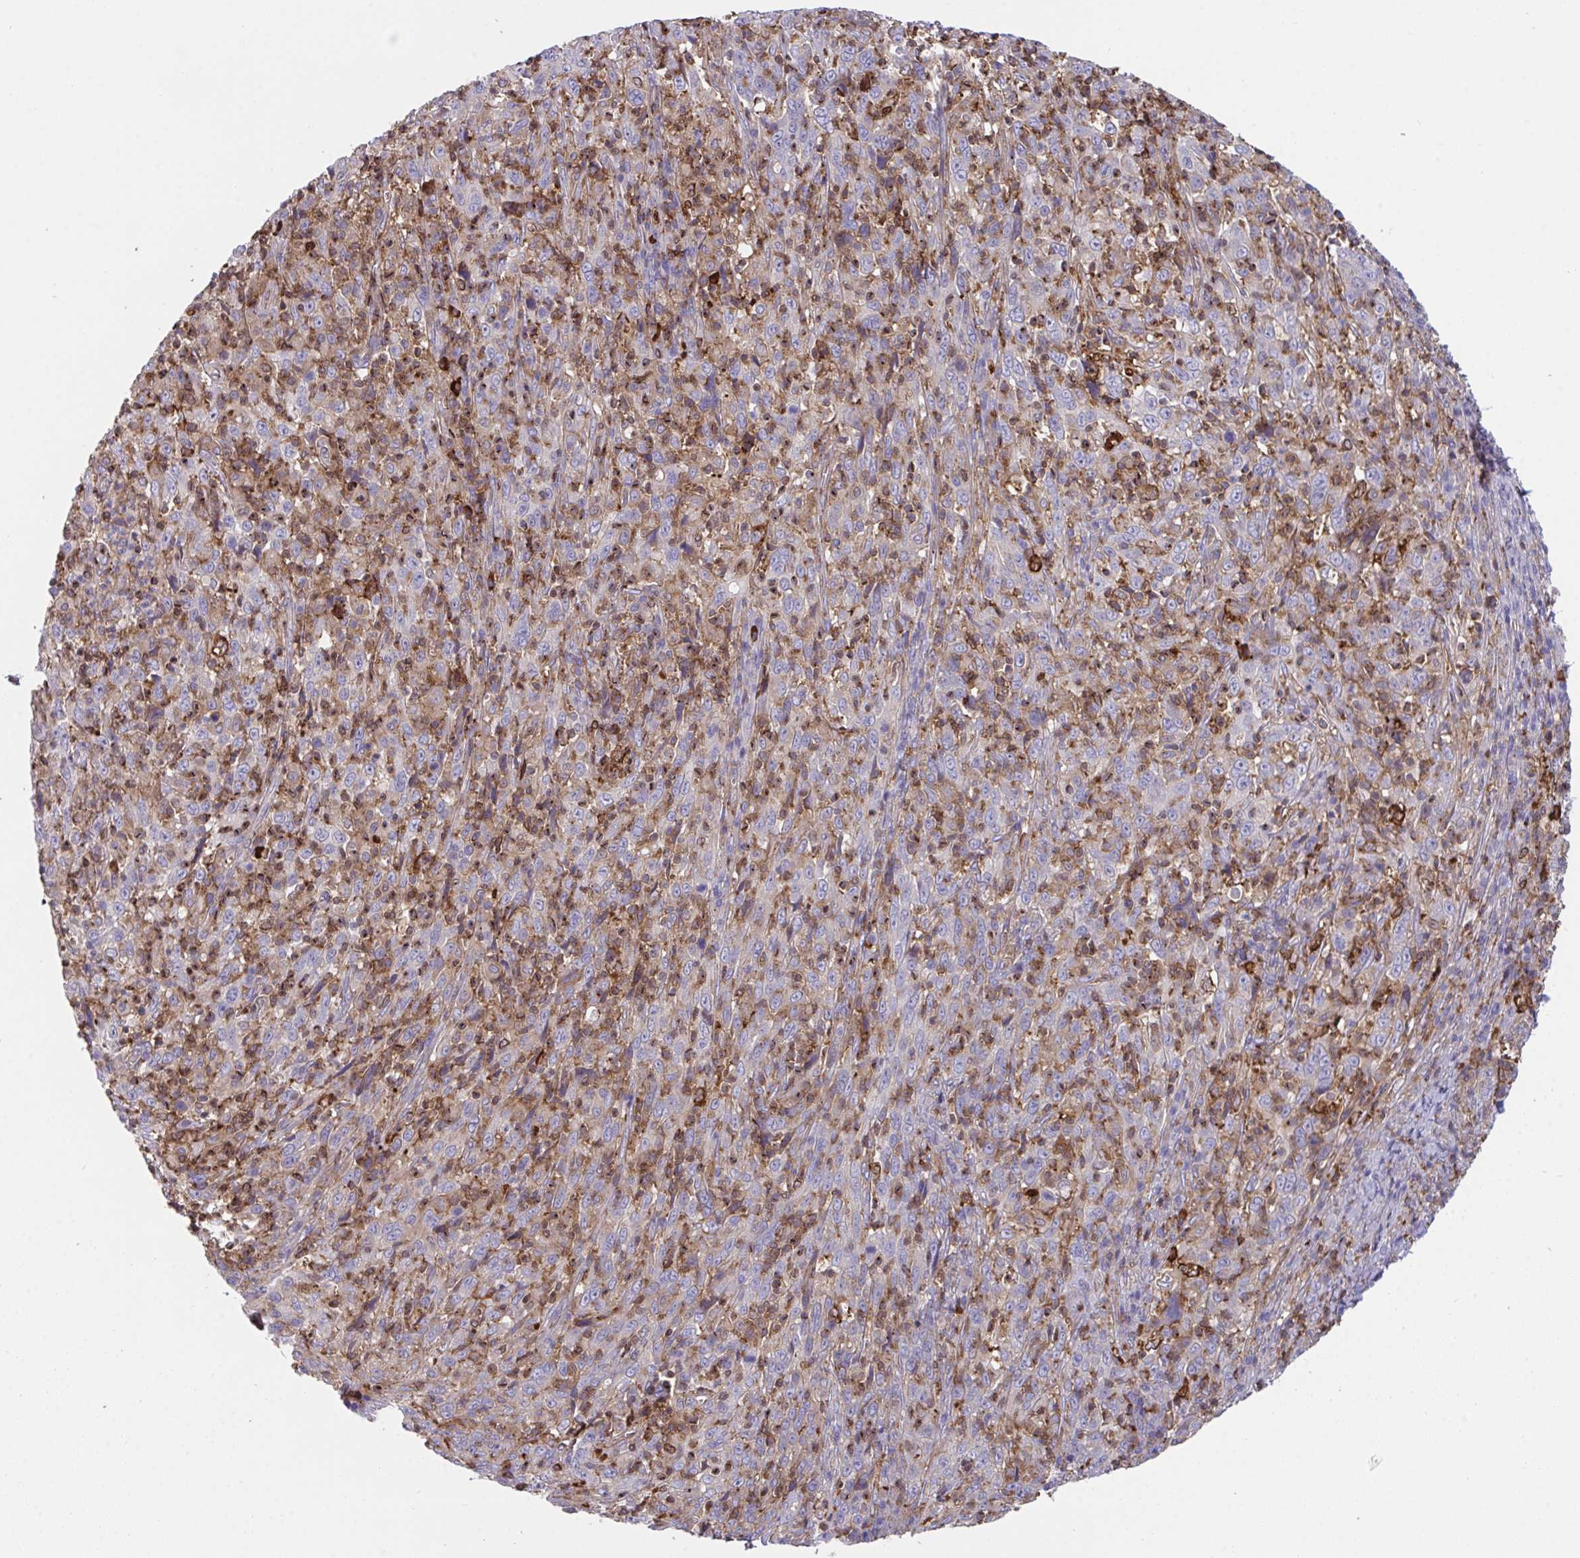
{"staining": {"intensity": "negative", "quantity": "none", "location": "none"}, "tissue": "cervical cancer", "cell_type": "Tumor cells", "image_type": "cancer", "snomed": [{"axis": "morphology", "description": "Squamous cell carcinoma, NOS"}, {"axis": "topography", "description": "Cervix"}], "caption": "Immunohistochemistry histopathology image of cervical squamous cell carcinoma stained for a protein (brown), which displays no staining in tumor cells.", "gene": "PPIH", "patient": {"sex": "female", "age": 46}}